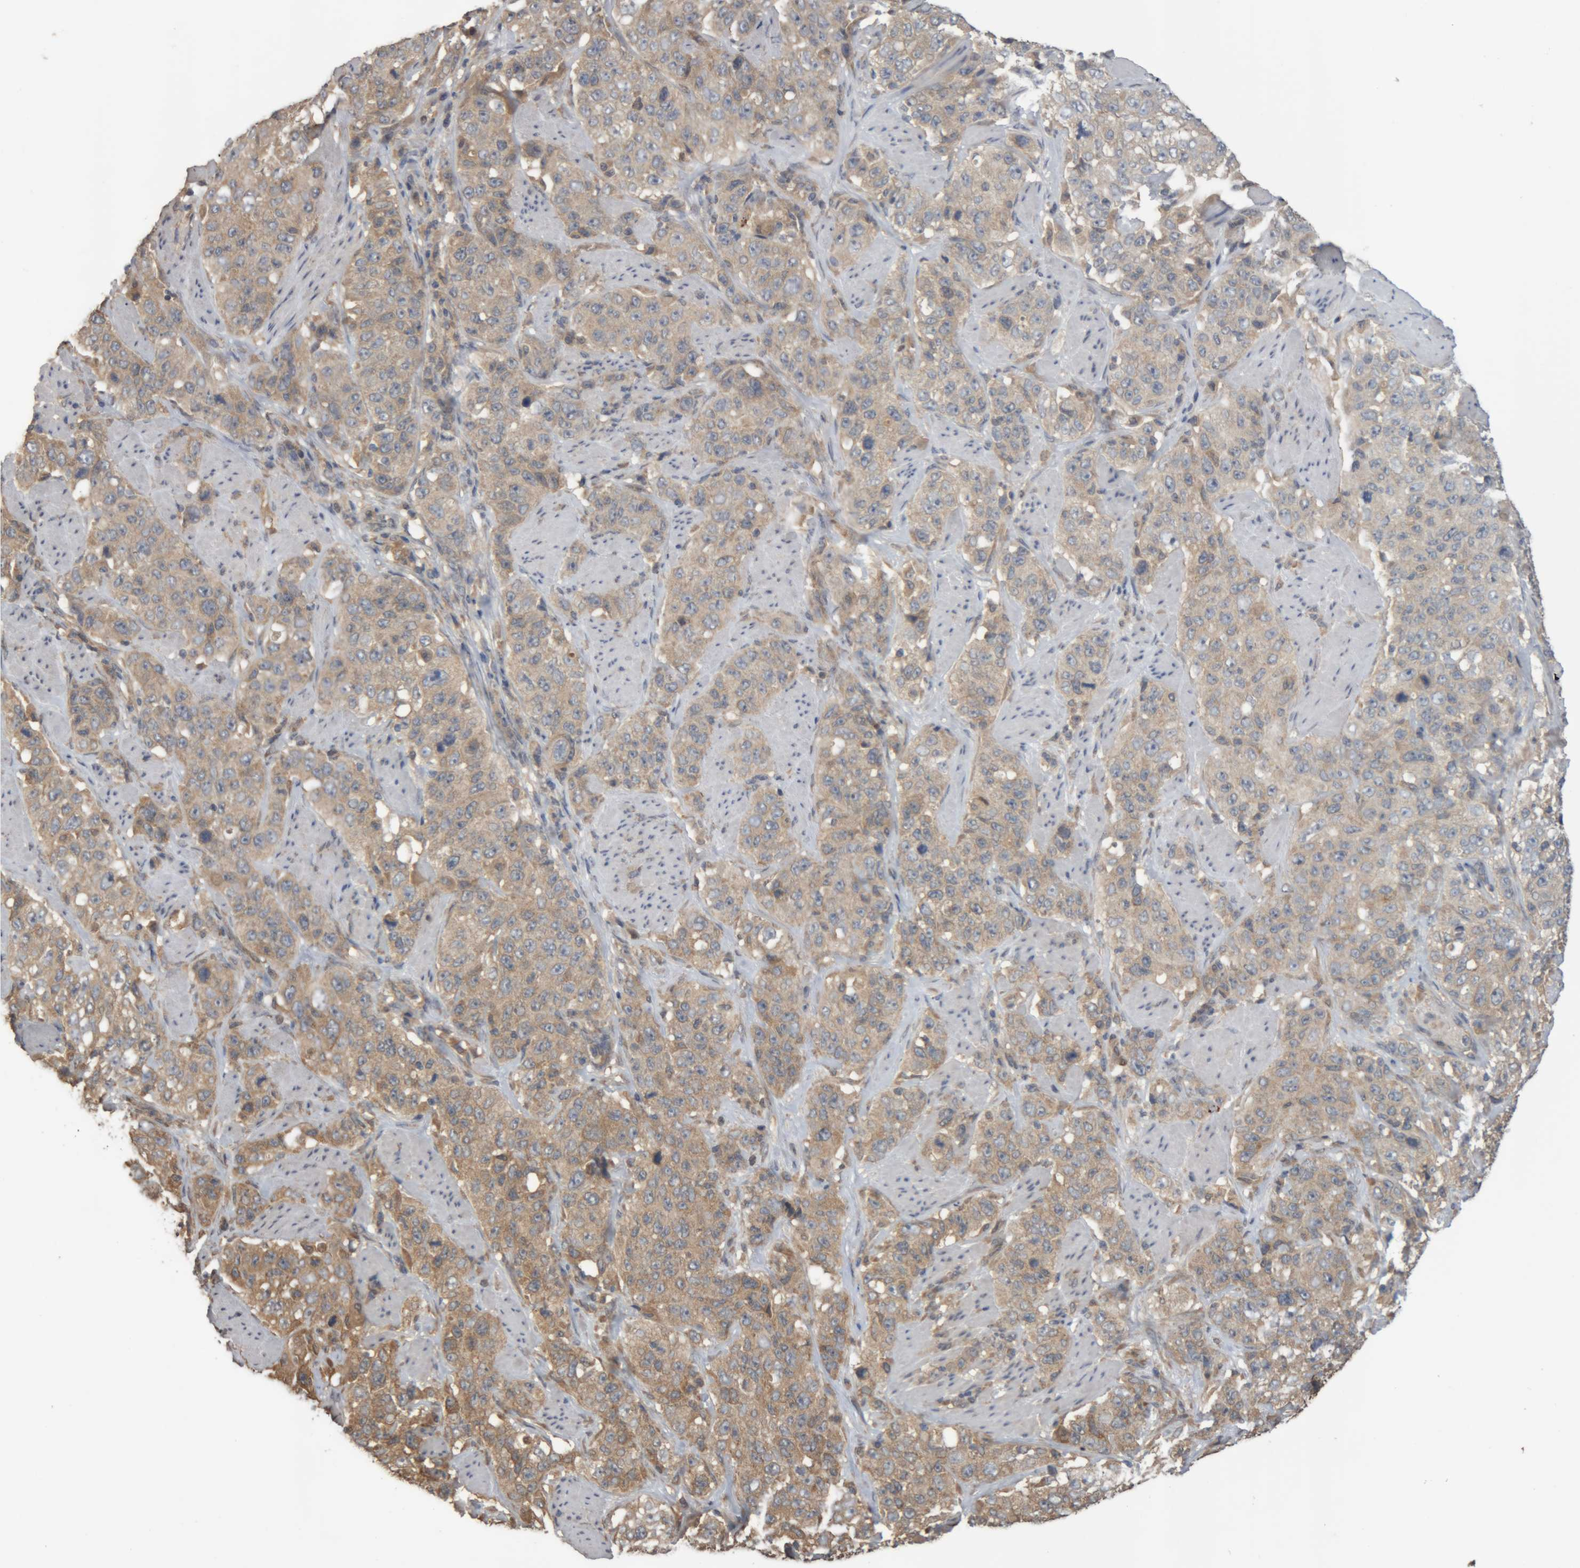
{"staining": {"intensity": "weak", "quantity": "25%-75%", "location": "cytoplasmic/membranous"}, "tissue": "stomach cancer", "cell_type": "Tumor cells", "image_type": "cancer", "snomed": [{"axis": "morphology", "description": "Adenocarcinoma, NOS"}, {"axis": "topography", "description": "Stomach"}], "caption": "Brown immunohistochemical staining in human stomach cancer reveals weak cytoplasmic/membranous staining in approximately 25%-75% of tumor cells.", "gene": "TMED7", "patient": {"sex": "male", "age": 48}}